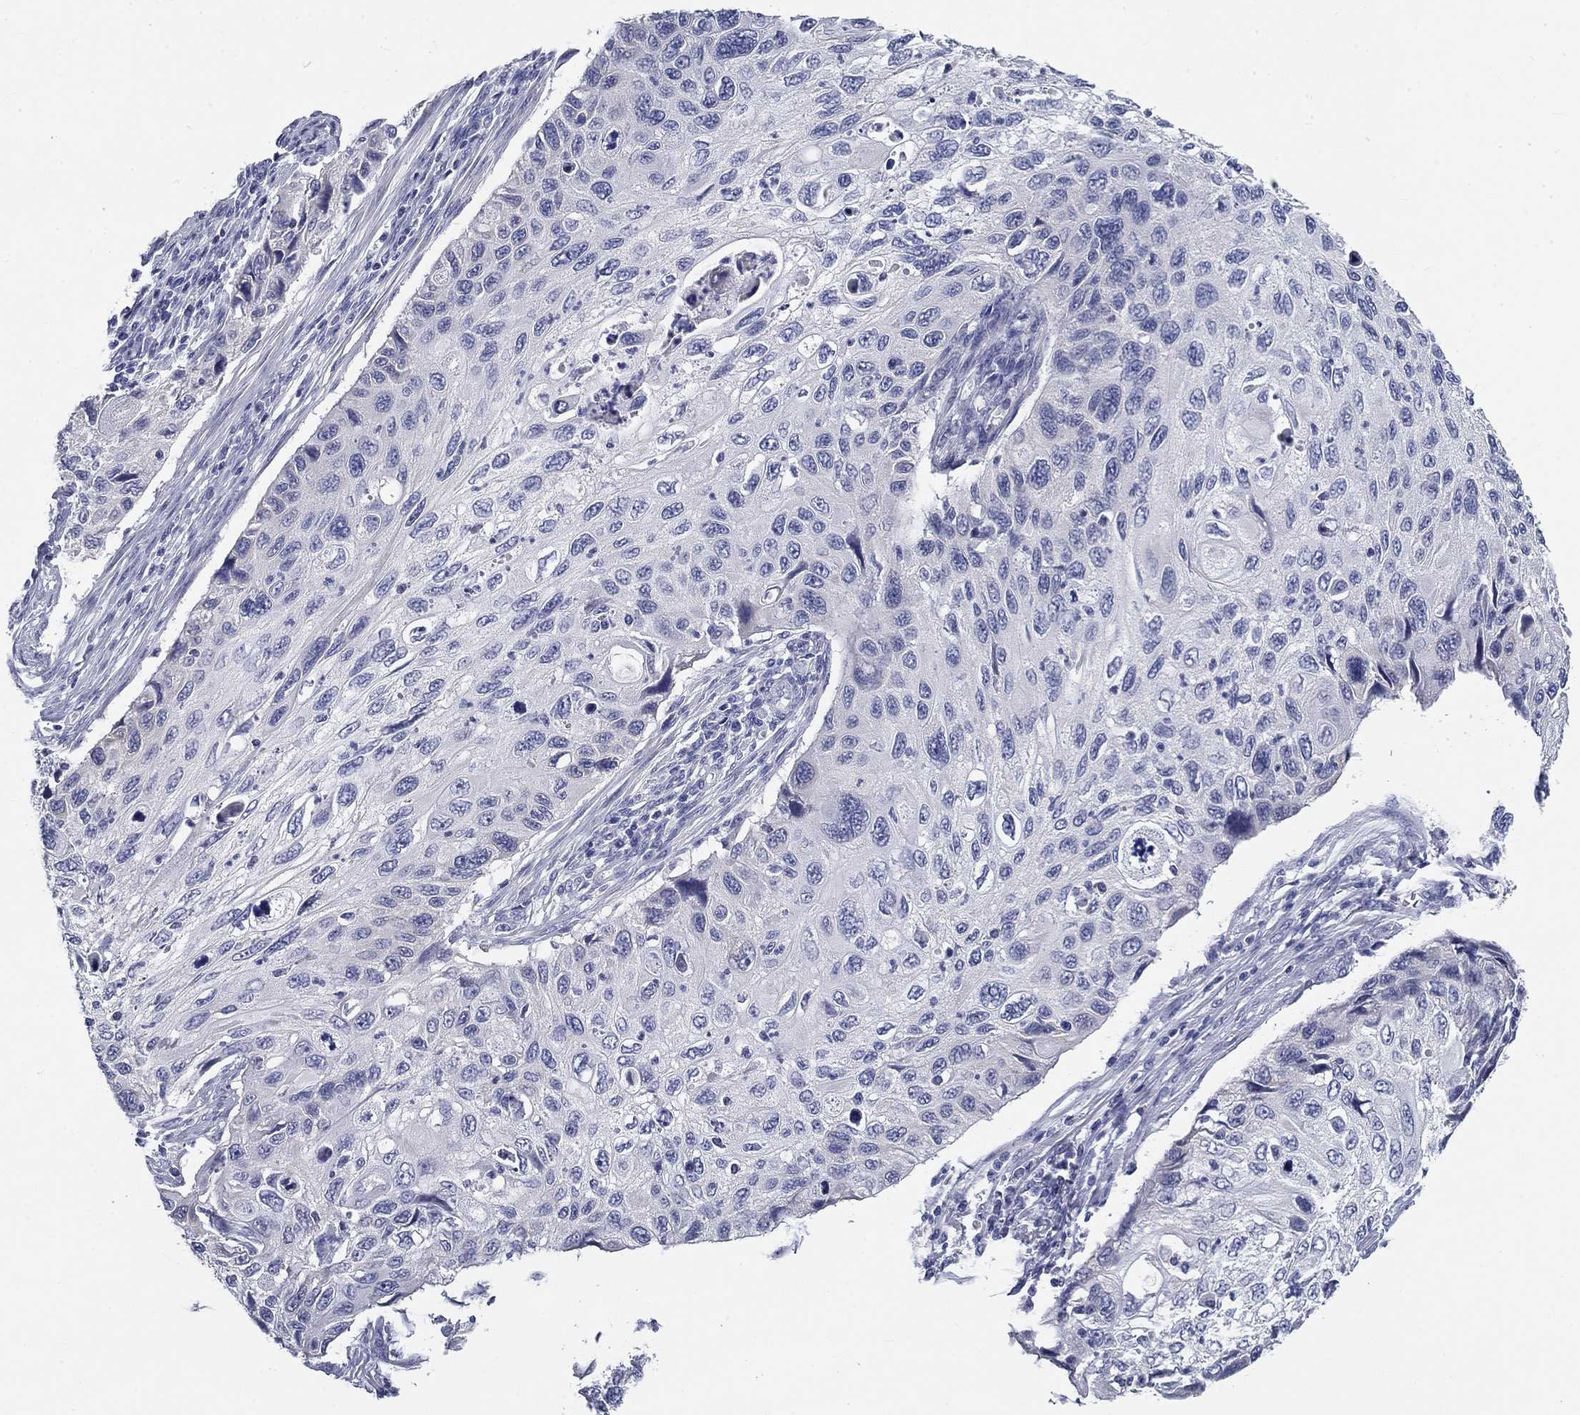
{"staining": {"intensity": "negative", "quantity": "none", "location": "none"}, "tissue": "cervical cancer", "cell_type": "Tumor cells", "image_type": "cancer", "snomed": [{"axis": "morphology", "description": "Squamous cell carcinoma, NOS"}, {"axis": "topography", "description": "Cervix"}], "caption": "There is no significant staining in tumor cells of cervical cancer. (Brightfield microscopy of DAB immunohistochemistry (IHC) at high magnification).", "gene": "GALNTL5", "patient": {"sex": "female", "age": 70}}